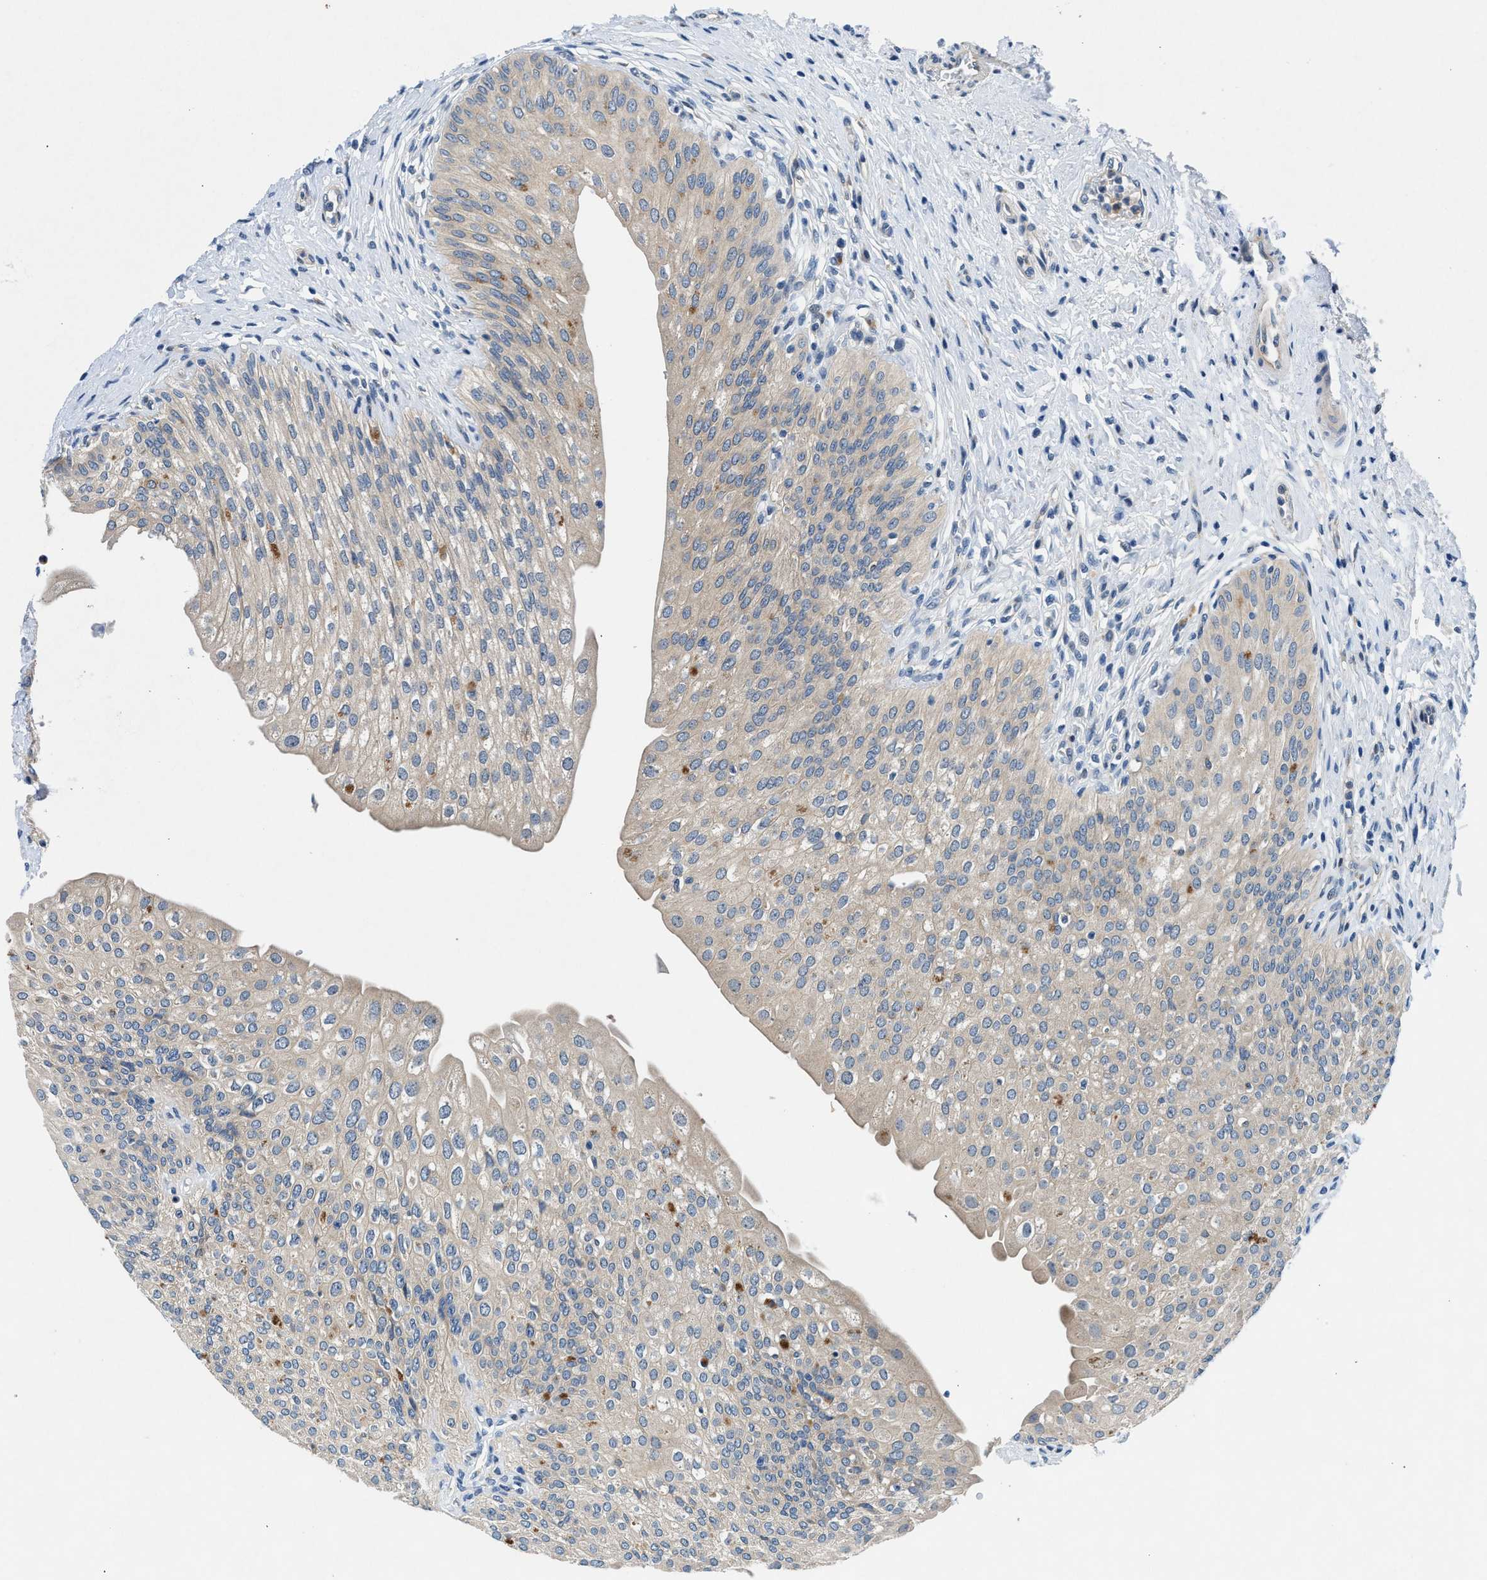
{"staining": {"intensity": "weak", "quantity": "25%-75%", "location": "cytoplasmic/membranous"}, "tissue": "urinary bladder", "cell_type": "Urothelial cells", "image_type": "normal", "snomed": [{"axis": "morphology", "description": "Normal tissue, NOS"}, {"axis": "topography", "description": "Urinary bladder"}], "caption": "Urinary bladder stained for a protein (brown) shows weak cytoplasmic/membranous positive positivity in approximately 25%-75% of urothelial cells.", "gene": "COPS2", "patient": {"sex": "male", "age": 46}}